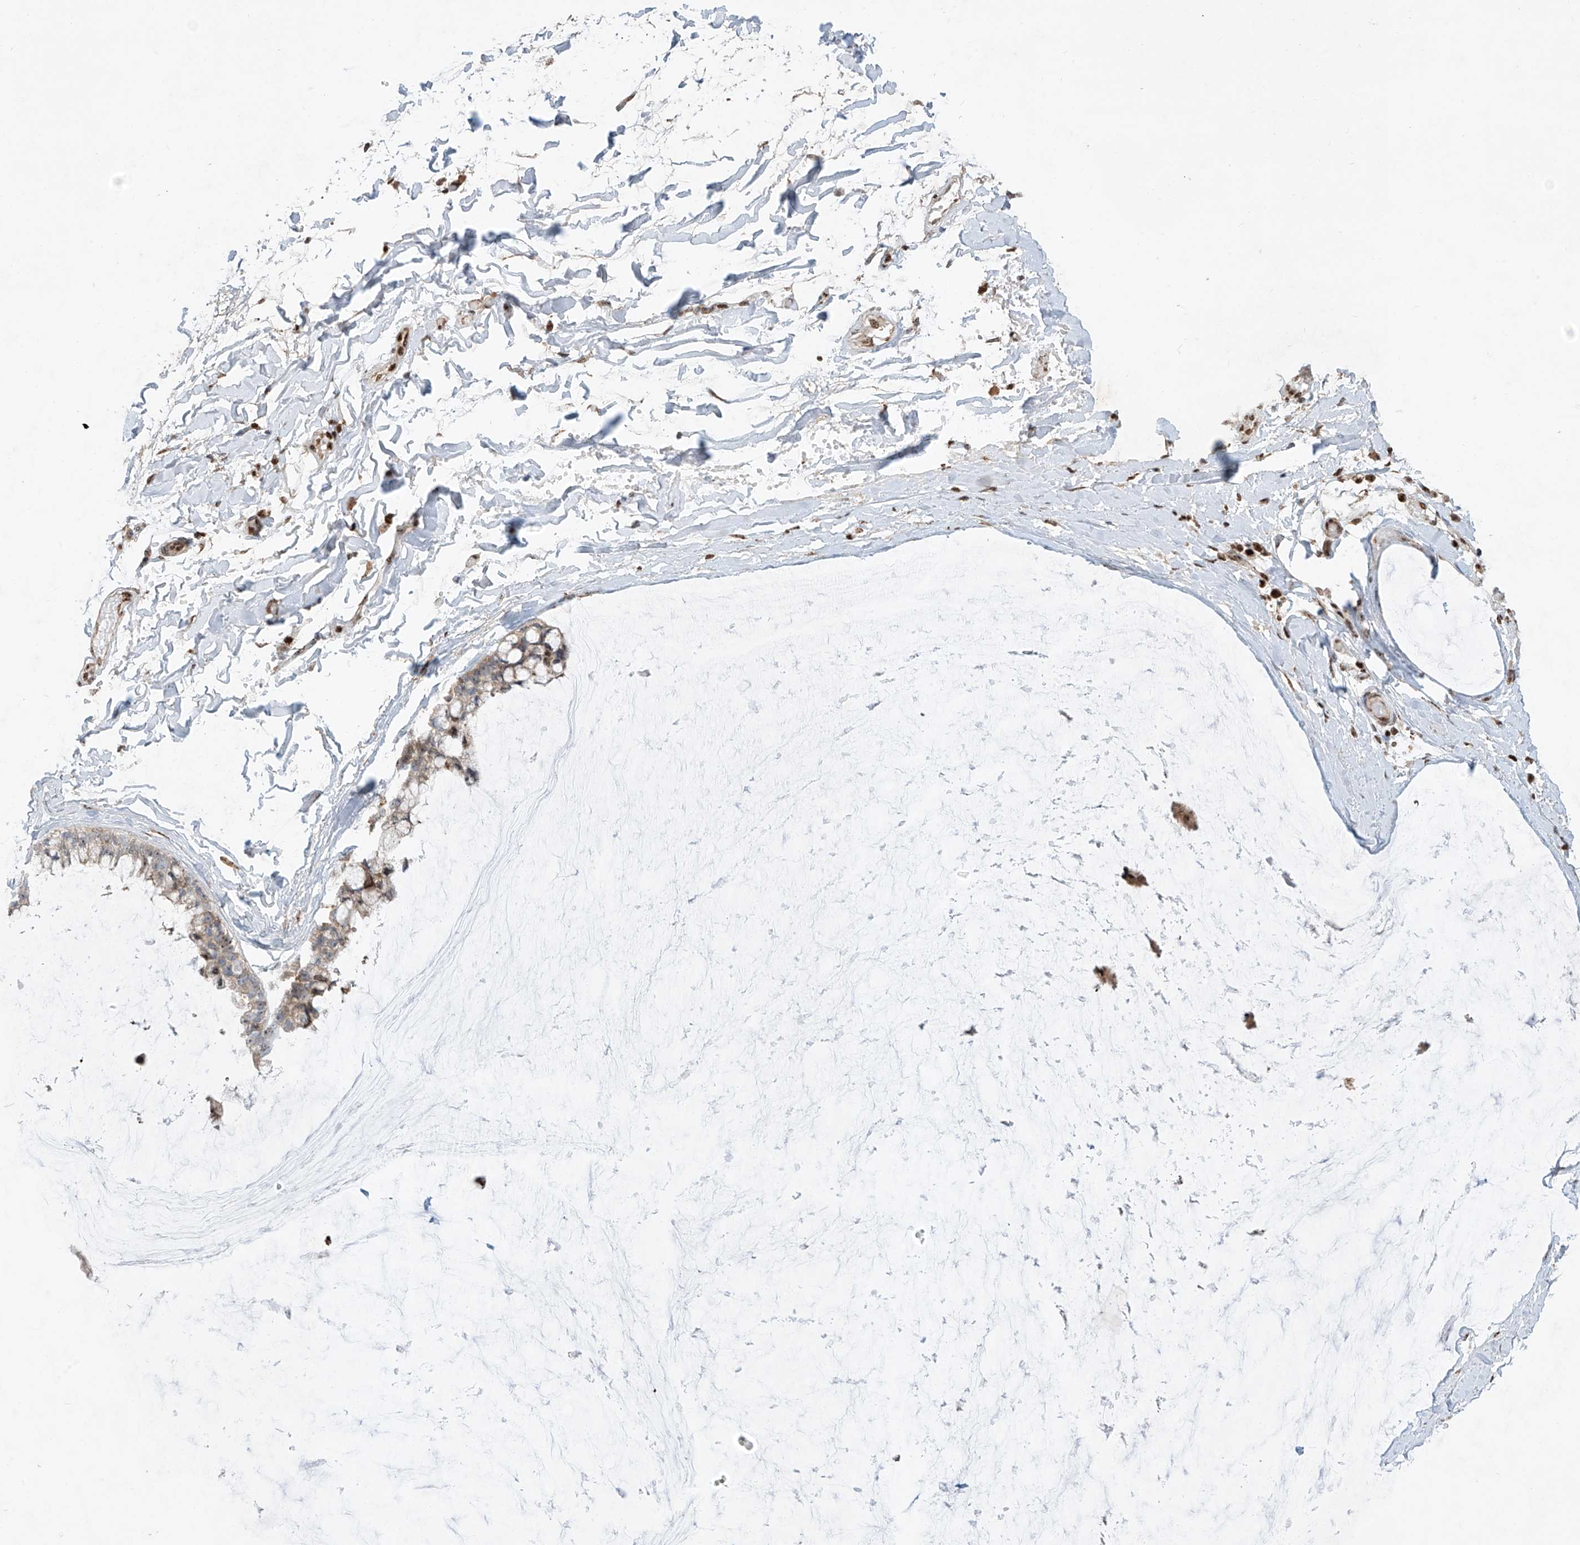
{"staining": {"intensity": "weak", "quantity": "25%-75%", "location": "cytoplasmic/membranous"}, "tissue": "ovarian cancer", "cell_type": "Tumor cells", "image_type": "cancer", "snomed": [{"axis": "morphology", "description": "Cystadenocarcinoma, mucinous, NOS"}, {"axis": "topography", "description": "Ovary"}], "caption": "An image showing weak cytoplasmic/membranous staining in approximately 25%-75% of tumor cells in ovarian cancer (mucinous cystadenocarcinoma), as visualized by brown immunohistochemical staining.", "gene": "ZBTB8A", "patient": {"sex": "female", "age": 39}}